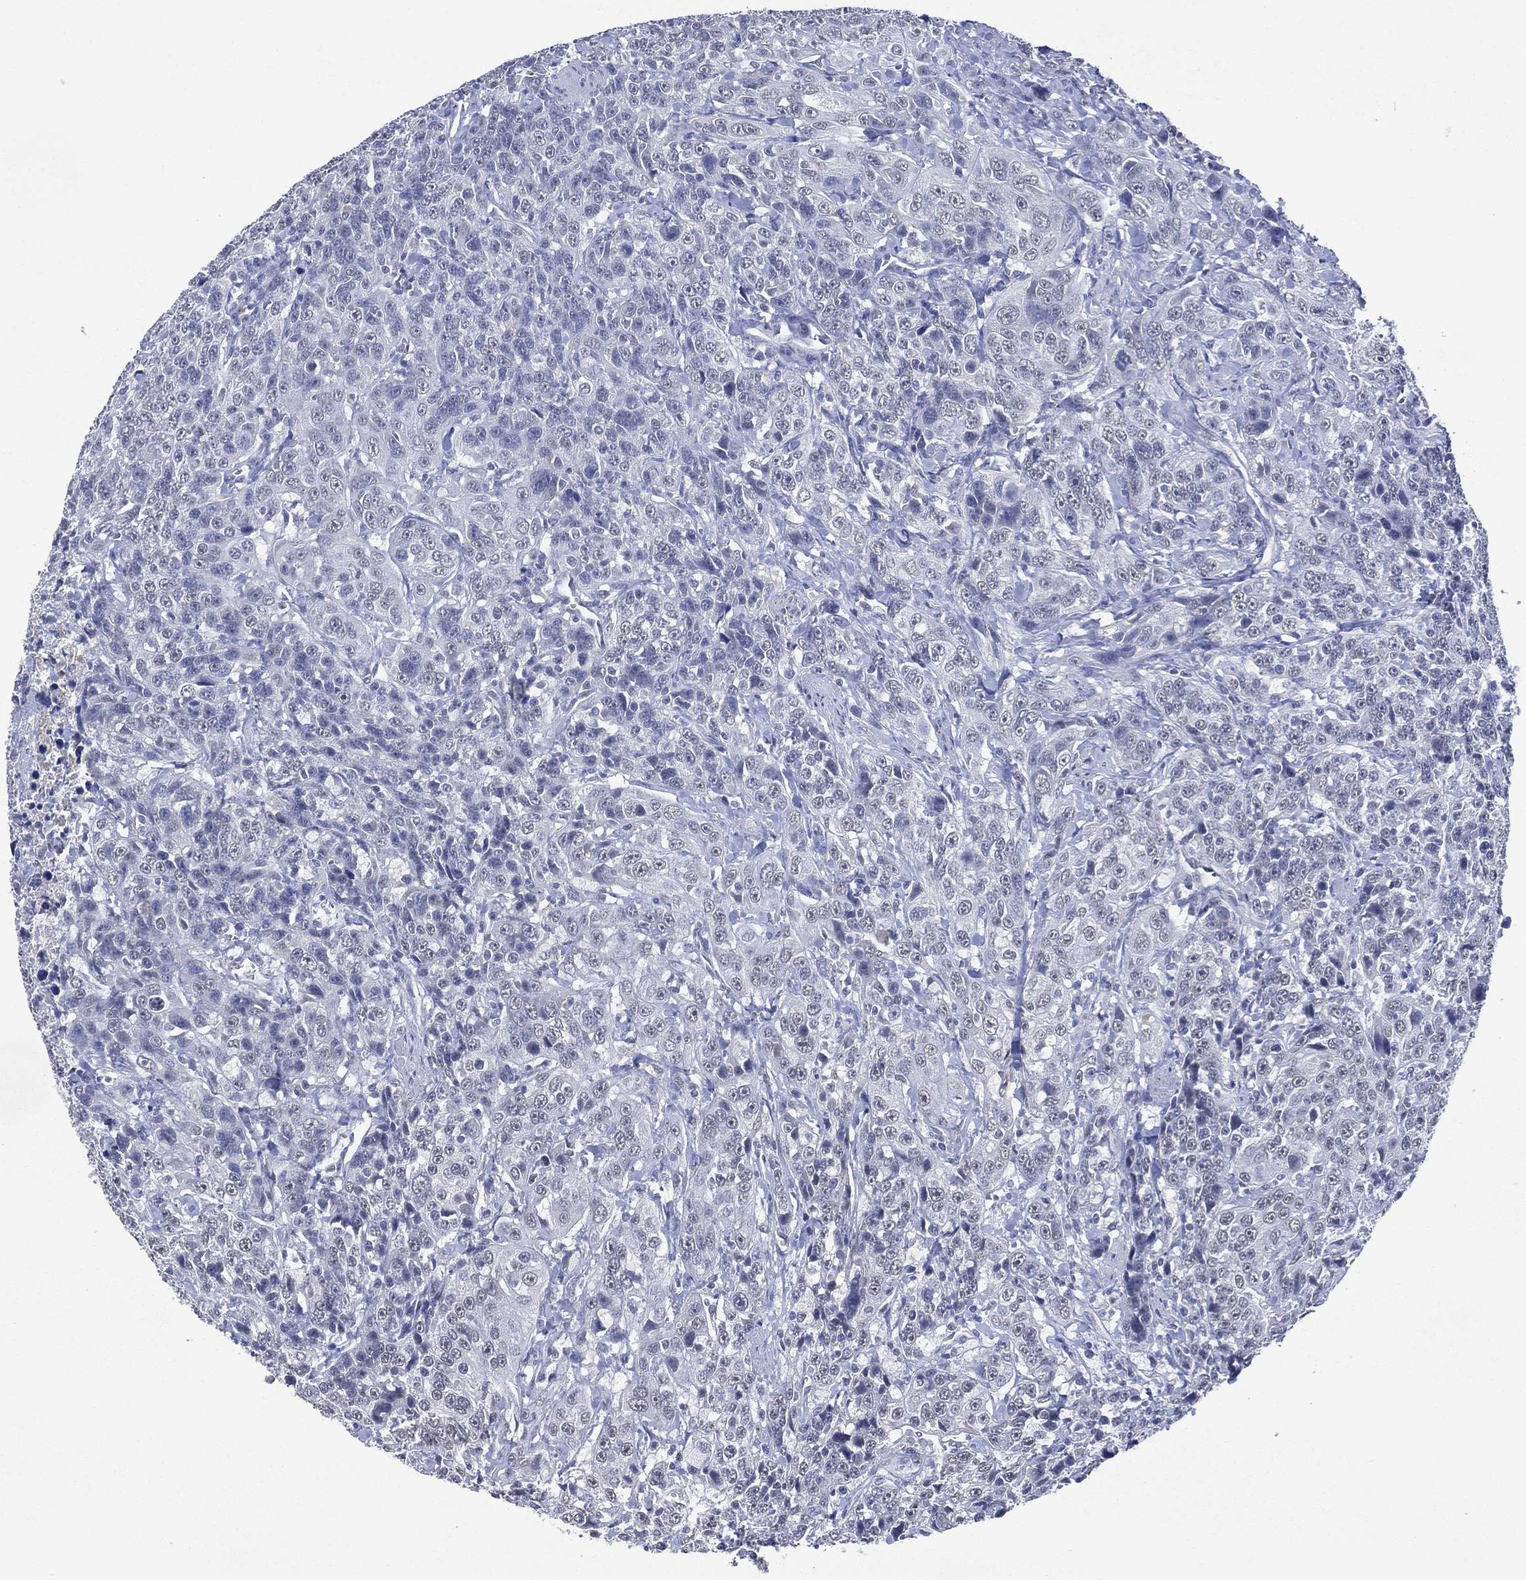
{"staining": {"intensity": "negative", "quantity": "none", "location": "none"}, "tissue": "urothelial cancer", "cell_type": "Tumor cells", "image_type": "cancer", "snomed": [{"axis": "morphology", "description": "Urothelial carcinoma, NOS"}, {"axis": "morphology", "description": "Urothelial carcinoma, High grade"}, {"axis": "topography", "description": "Urinary bladder"}], "caption": "Immunohistochemistry (IHC) histopathology image of human urothelial cancer stained for a protein (brown), which demonstrates no staining in tumor cells. (DAB (3,3'-diaminobenzidine) immunohistochemistry (IHC) with hematoxylin counter stain).", "gene": "ASB10", "patient": {"sex": "female", "age": 73}}